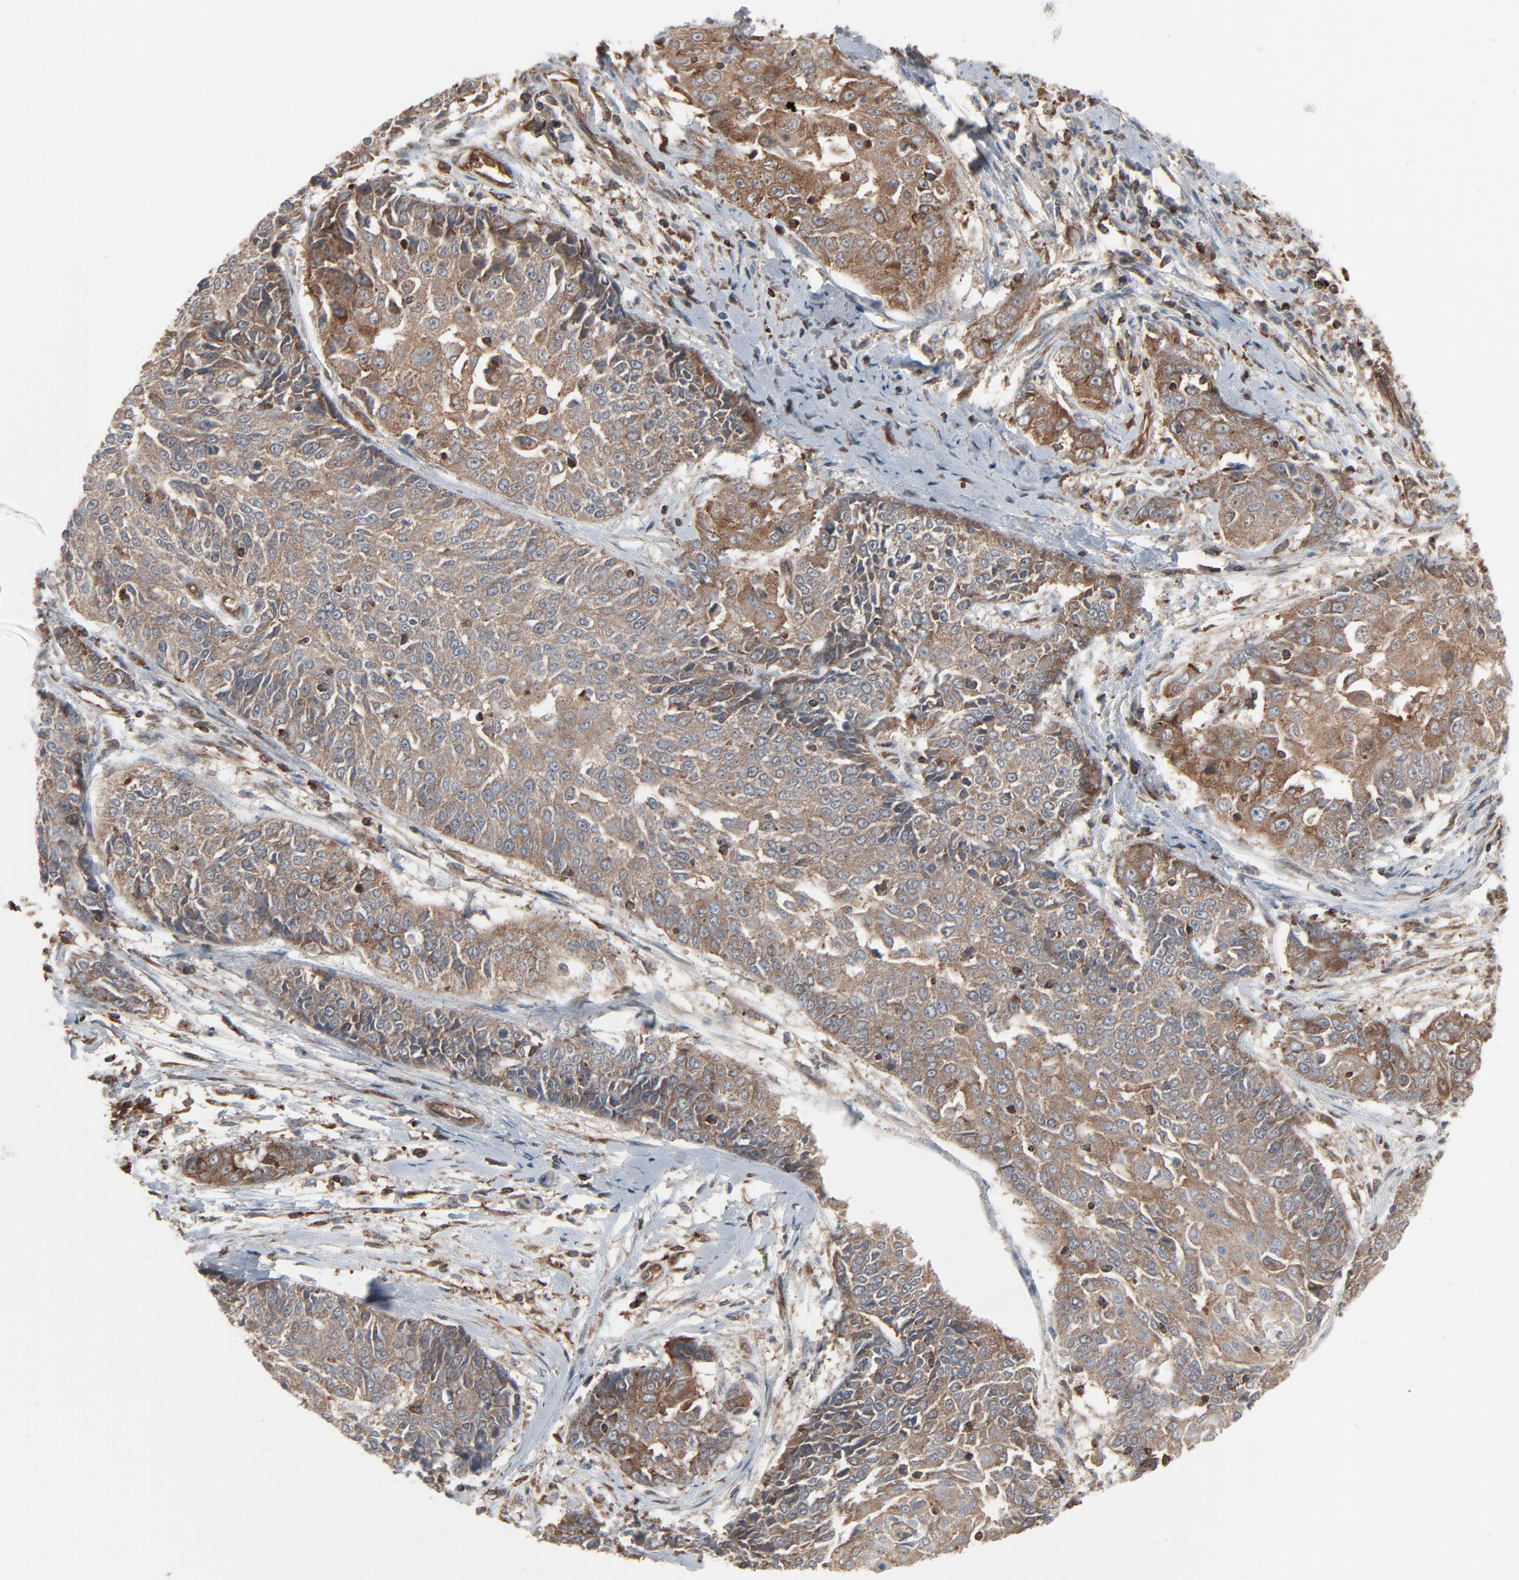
{"staining": {"intensity": "weak", "quantity": ">75%", "location": "cytoplasmic/membranous"}, "tissue": "cervical cancer", "cell_type": "Tumor cells", "image_type": "cancer", "snomed": [{"axis": "morphology", "description": "Squamous cell carcinoma, NOS"}, {"axis": "topography", "description": "Cervix"}], "caption": "Cervical squamous cell carcinoma stained for a protein reveals weak cytoplasmic/membranous positivity in tumor cells.", "gene": "OPTN", "patient": {"sex": "female", "age": 64}}